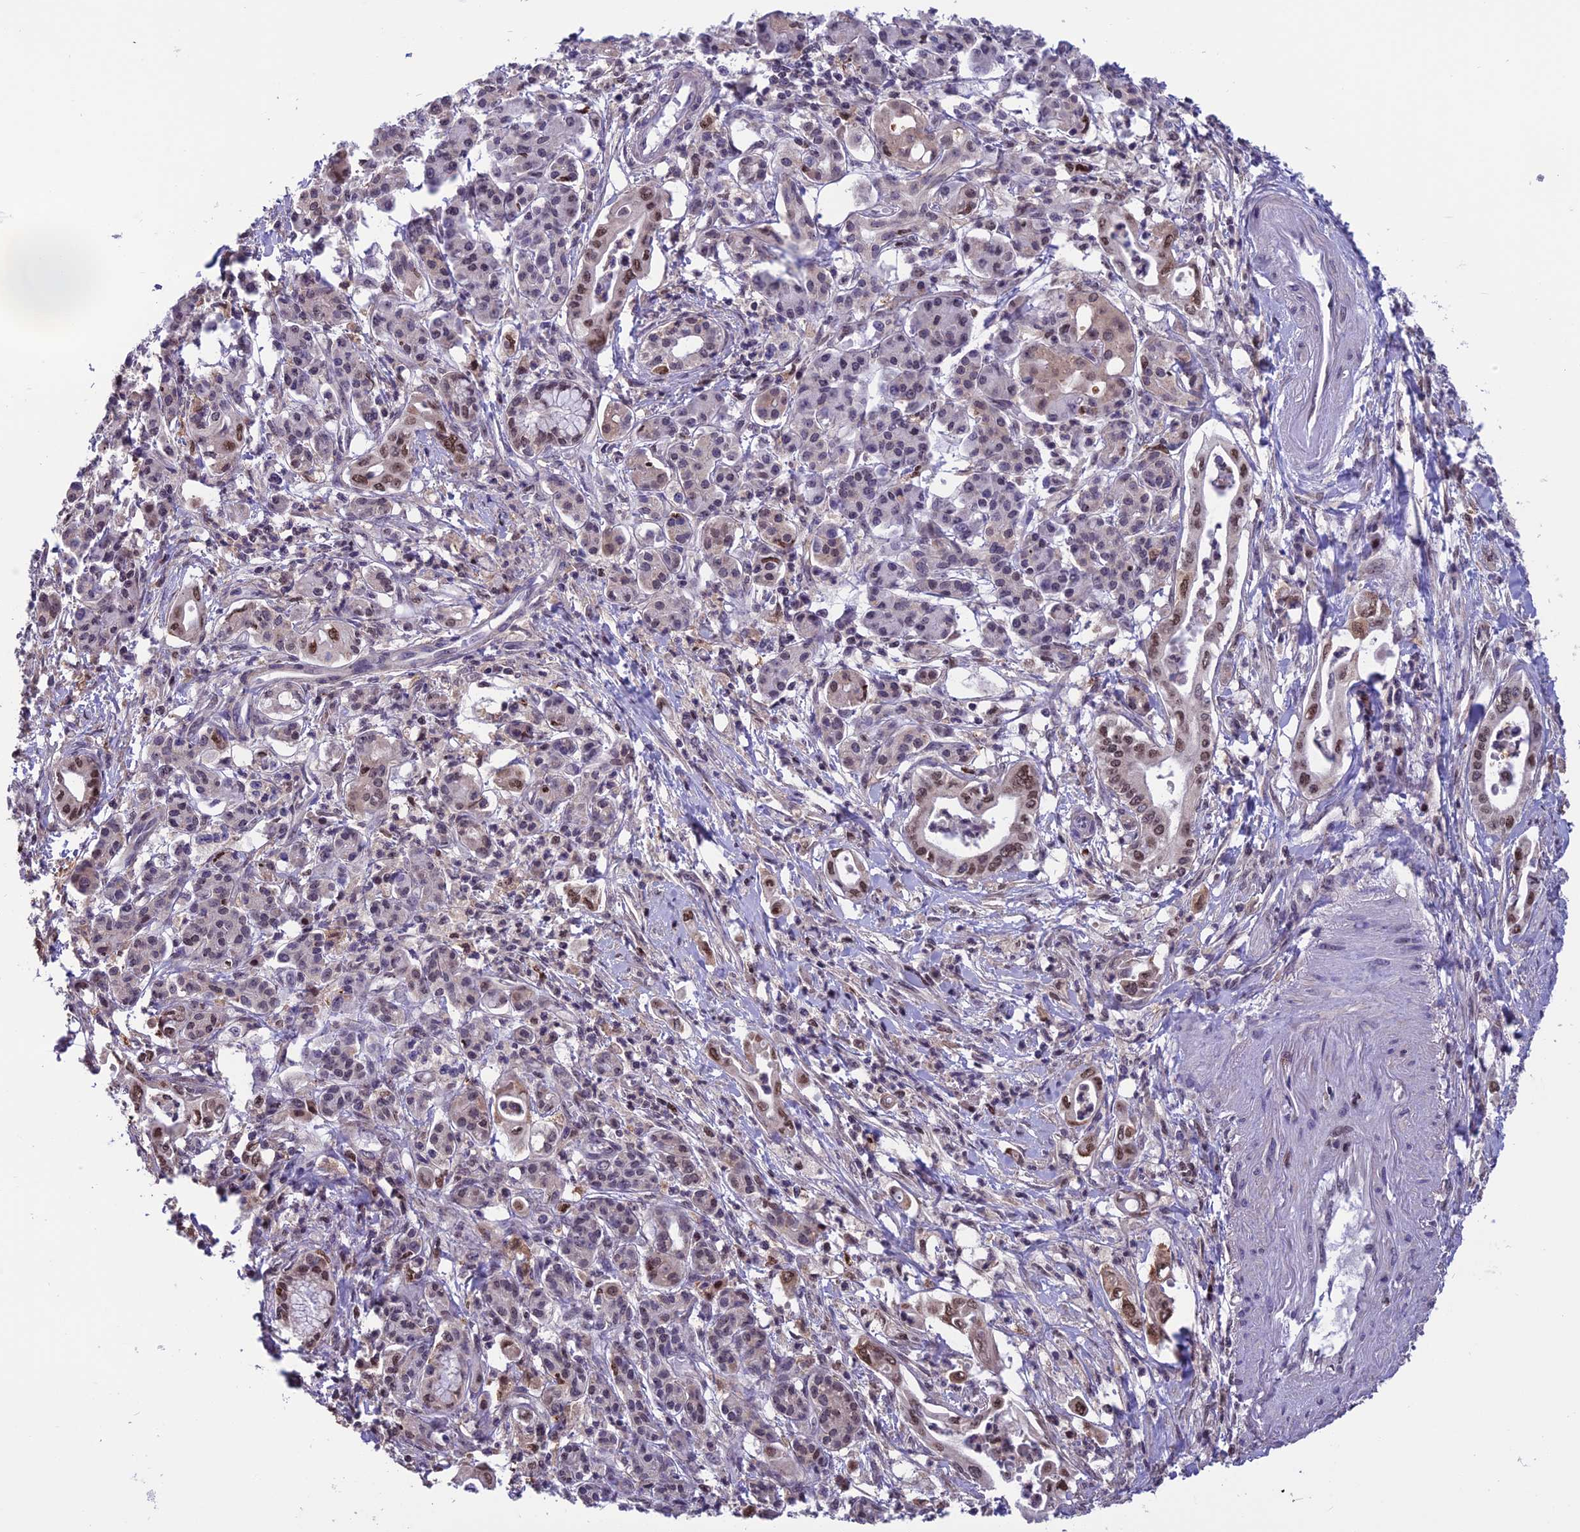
{"staining": {"intensity": "moderate", "quantity": ">75%", "location": "nuclear"}, "tissue": "pancreatic cancer", "cell_type": "Tumor cells", "image_type": "cancer", "snomed": [{"axis": "morphology", "description": "Adenocarcinoma, NOS"}, {"axis": "topography", "description": "Pancreas"}], "caption": "Immunohistochemistry photomicrograph of neoplastic tissue: human adenocarcinoma (pancreatic) stained using immunohistochemistry (IHC) demonstrates medium levels of moderate protein expression localized specifically in the nuclear of tumor cells, appearing as a nuclear brown color.", "gene": "MIS12", "patient": {"sex": "female", "age": 77}}